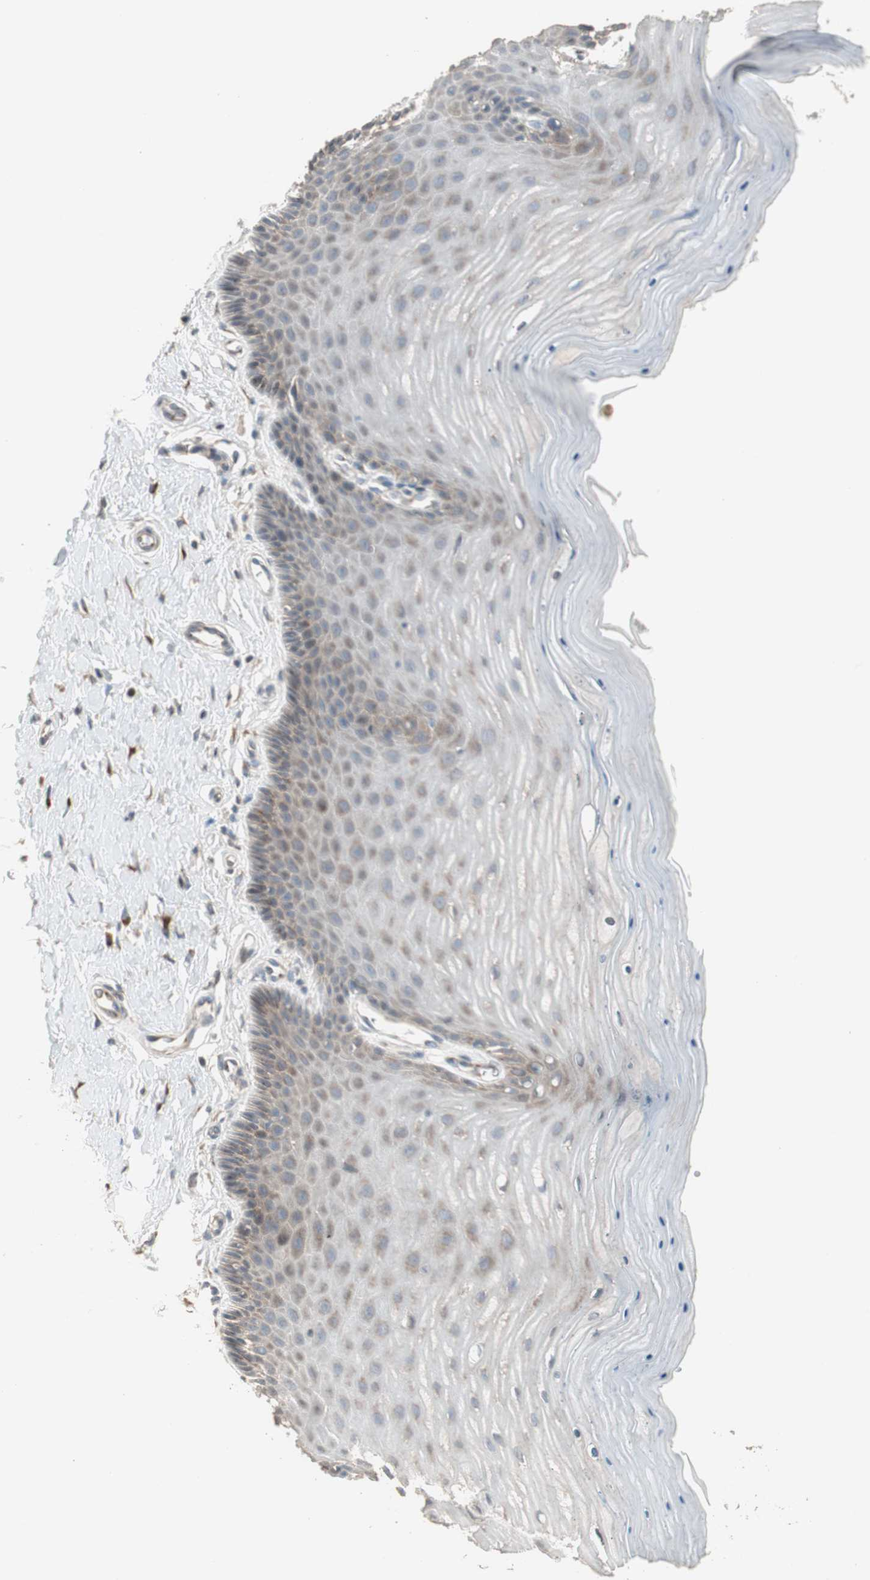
{"staining": {"intensity": "strong", "quantity": ">75%", "location": "cytoplasmic/membranous"}, "tissue": "cervix", "cell_type": "Glandular cells", "image_type": "normal", "snomed": [{"axis": "morphology", "description": "Normal tissue, NOS"}, {"axis": "topography", "description": "Cervix"}], "caption": "Protein expression by IHC shows strong cytoplasmic/membranous staining in about >75% of glandular cells in normal cervix.", "gene": "RARRES1", "patient": {"sex": "female", "age": 55}}